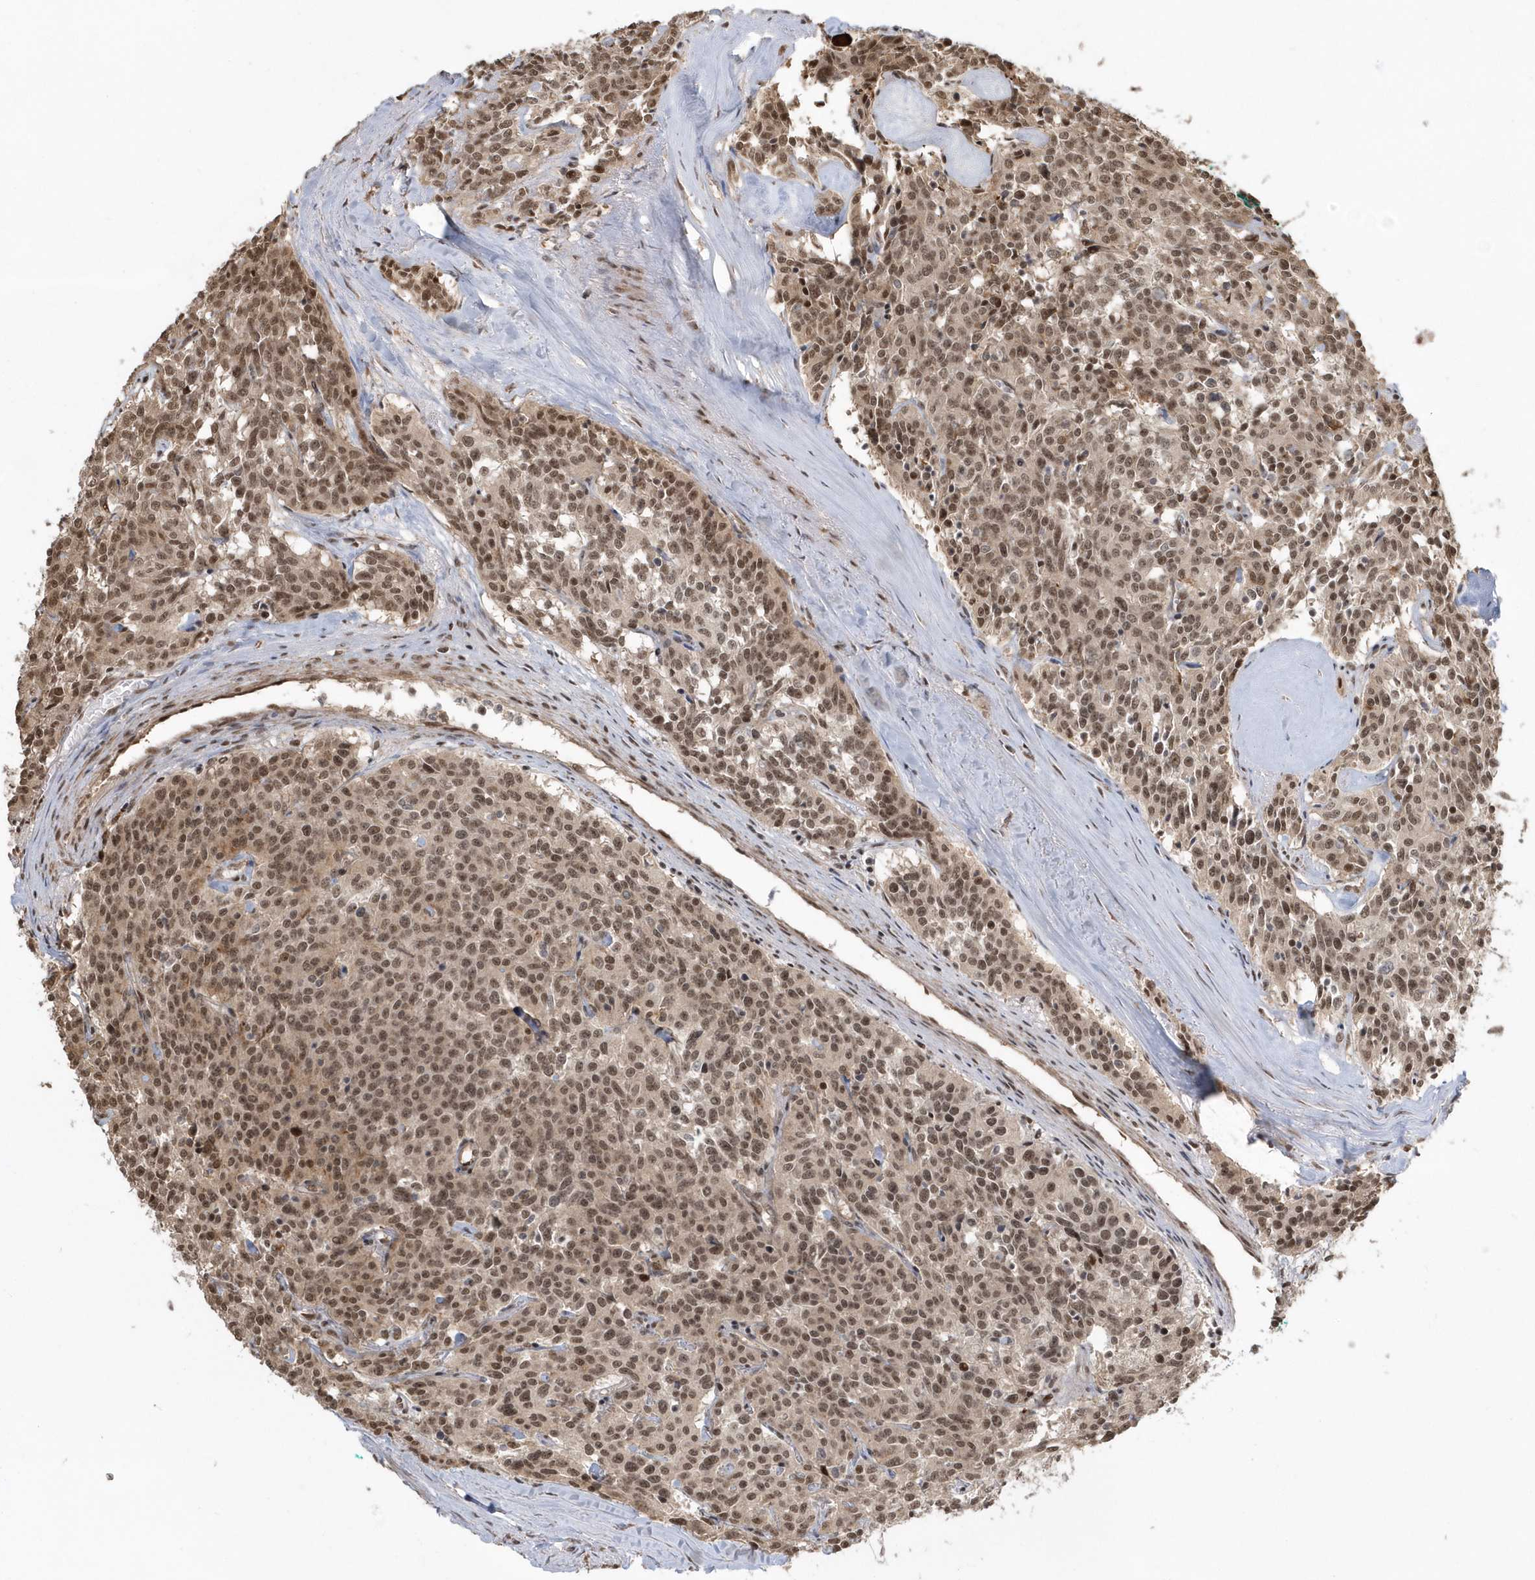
{"staining": {"intensity": "moderate", "quantity": ">75%", "location": "cytoplasmic/membranous,nuclear"}, "tissue": "carcinoid", "cell_type": "Tumor cells", "image_type": "cancer", "snomed": [{"axis": "morphology", "description": "Carcinoid, malignant, NOS"}, {"axis": "topography", "description": "Lung"}], "caption": "Carcinoid (malignant) stained for a protein (brown) demonstrates moderate cytoplasmic/membranous and nuclear positive positivity in about >75% of tumor cells.", "gene": "EPB41L4A", "patient": {"sex": "female", "age": 46}}